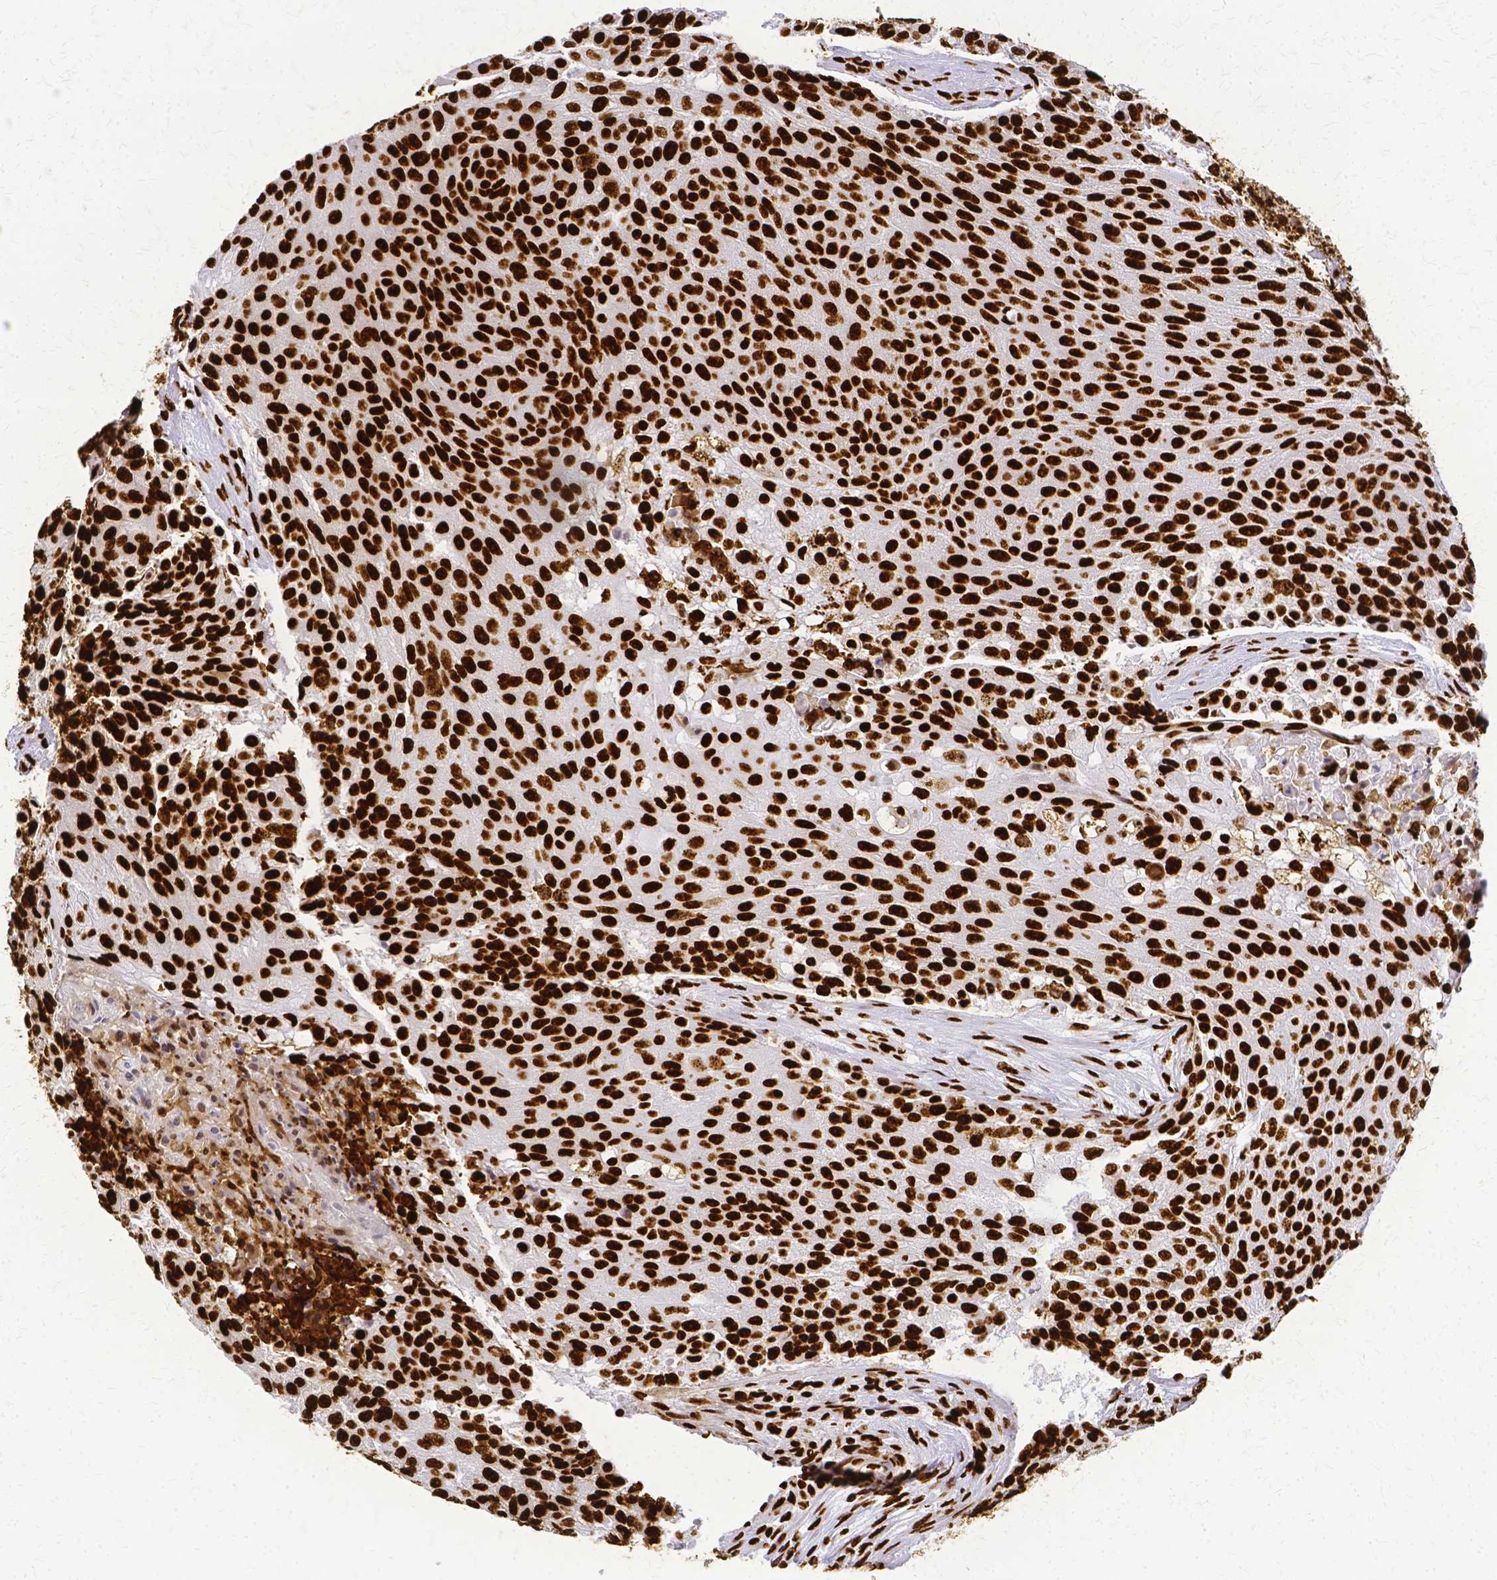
{"staining": {"intensity": "strong", "quantity": ">75%", "location": "nuclear"}, "tissue": "urothelial cancer", "cell_type": "Tumor cells", "image_type": "cancer", "snomed": [{"axis": "morphology", "description": "Urothelial carcinoma, High grade"}, {"axis": "topography", "description": "Urinary bladder"}], "caption": "Brown immunohistochemical staining in urothelial carcinoma (high-grade) shows strong nuclear expression in approximately >75% of tumor cells.", "gene": "SFPQ", "patient": {"sex": "female", "age": 63}}